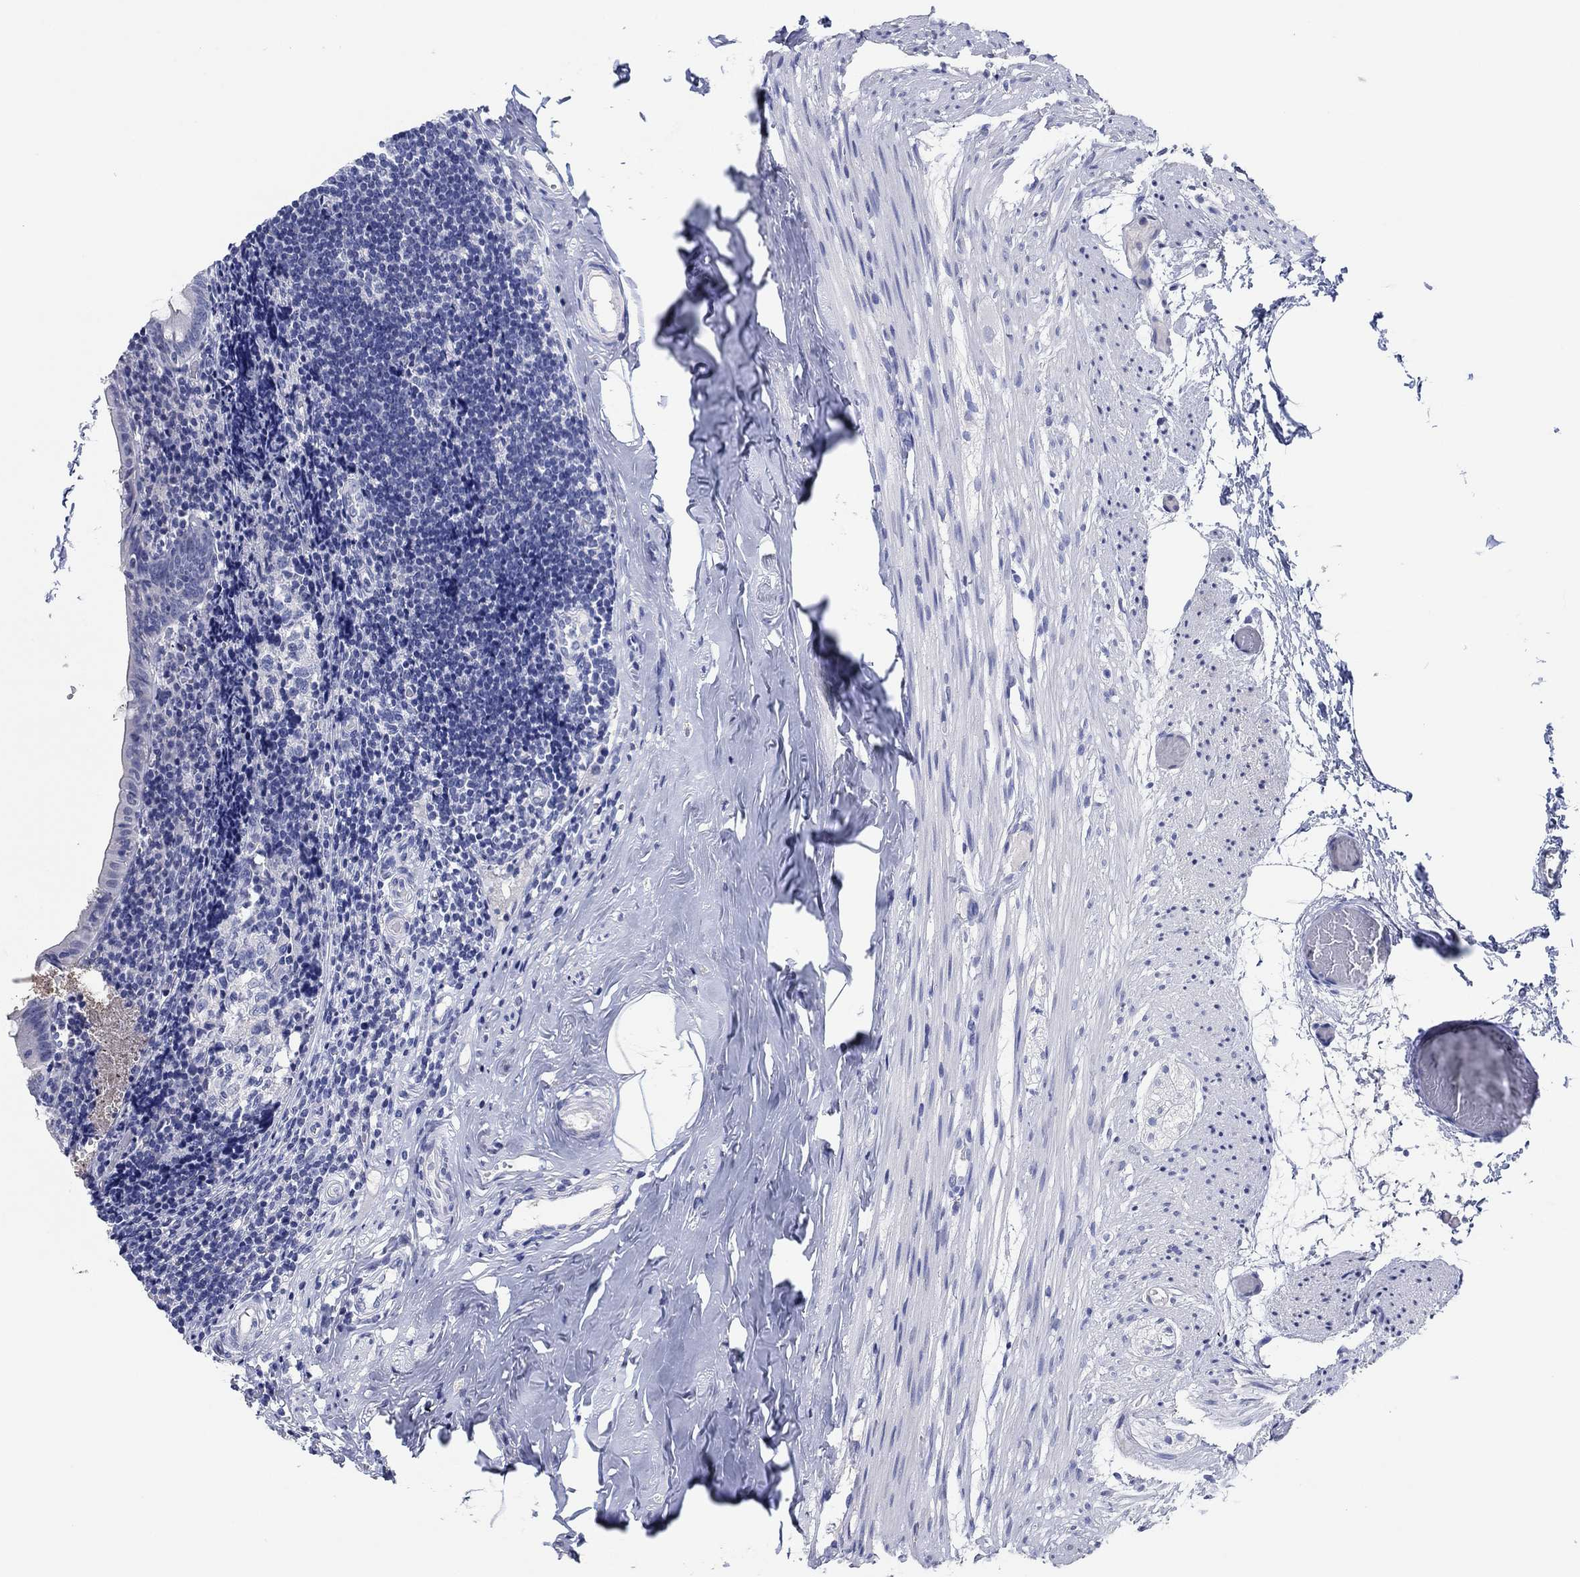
{"staining": {"intensity": "negative", "quantity": "none", "location": "none"}, "tissue": "appendix", "cell_type": "Glandular cells", "image_type": "normal", "snomed": [{"axis": "morphology", "description": "Normal tissue, NOS"}, {"axis": "topography", "description": "Appendix"}], "caption": "Immunohistochemistry histopathology image of unremarkable human appendix stained for a protein (brown), which reveals no positivity in glandular cells.", "gene": "POU5F1", "patient": {"sex": "female", "age": 23}}